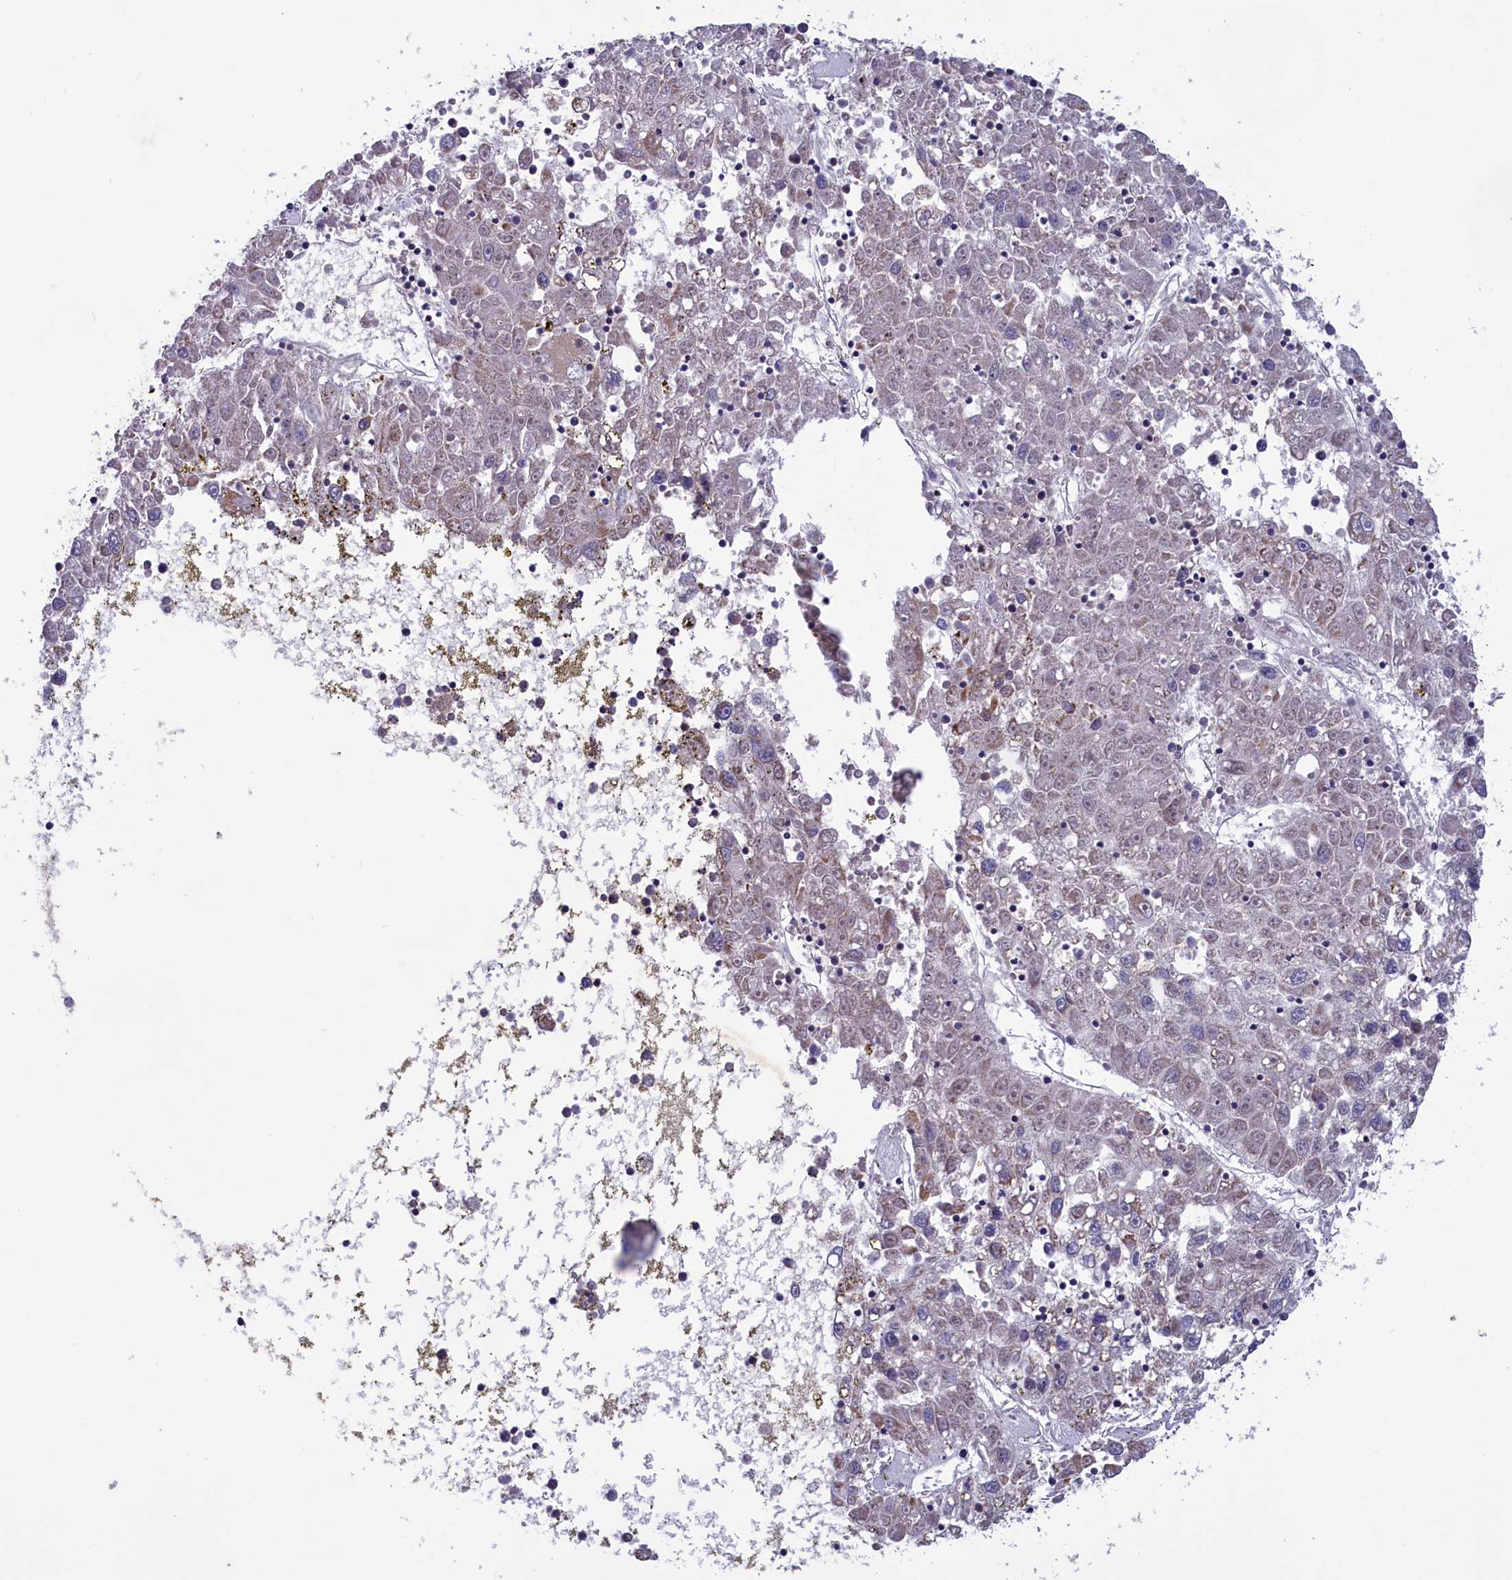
{"staining": {"intensity": "negative", "quantity": "none", "location": "none"}, "tissue": "liver cancer", "cell_type": "Tumor cells", "image_type": "cancer", "snomed": [{"axis": "morphology", "description": "Carcinoma, Hepatocellular, NOS"}, {"axis": "topography", "description": "Liver"}], "caption": "Image shows no protein positivity in tumor cells of liver cancer tissue.", "gene": "AMDHD2", "patient": {"sex": "male", "age": 49}}